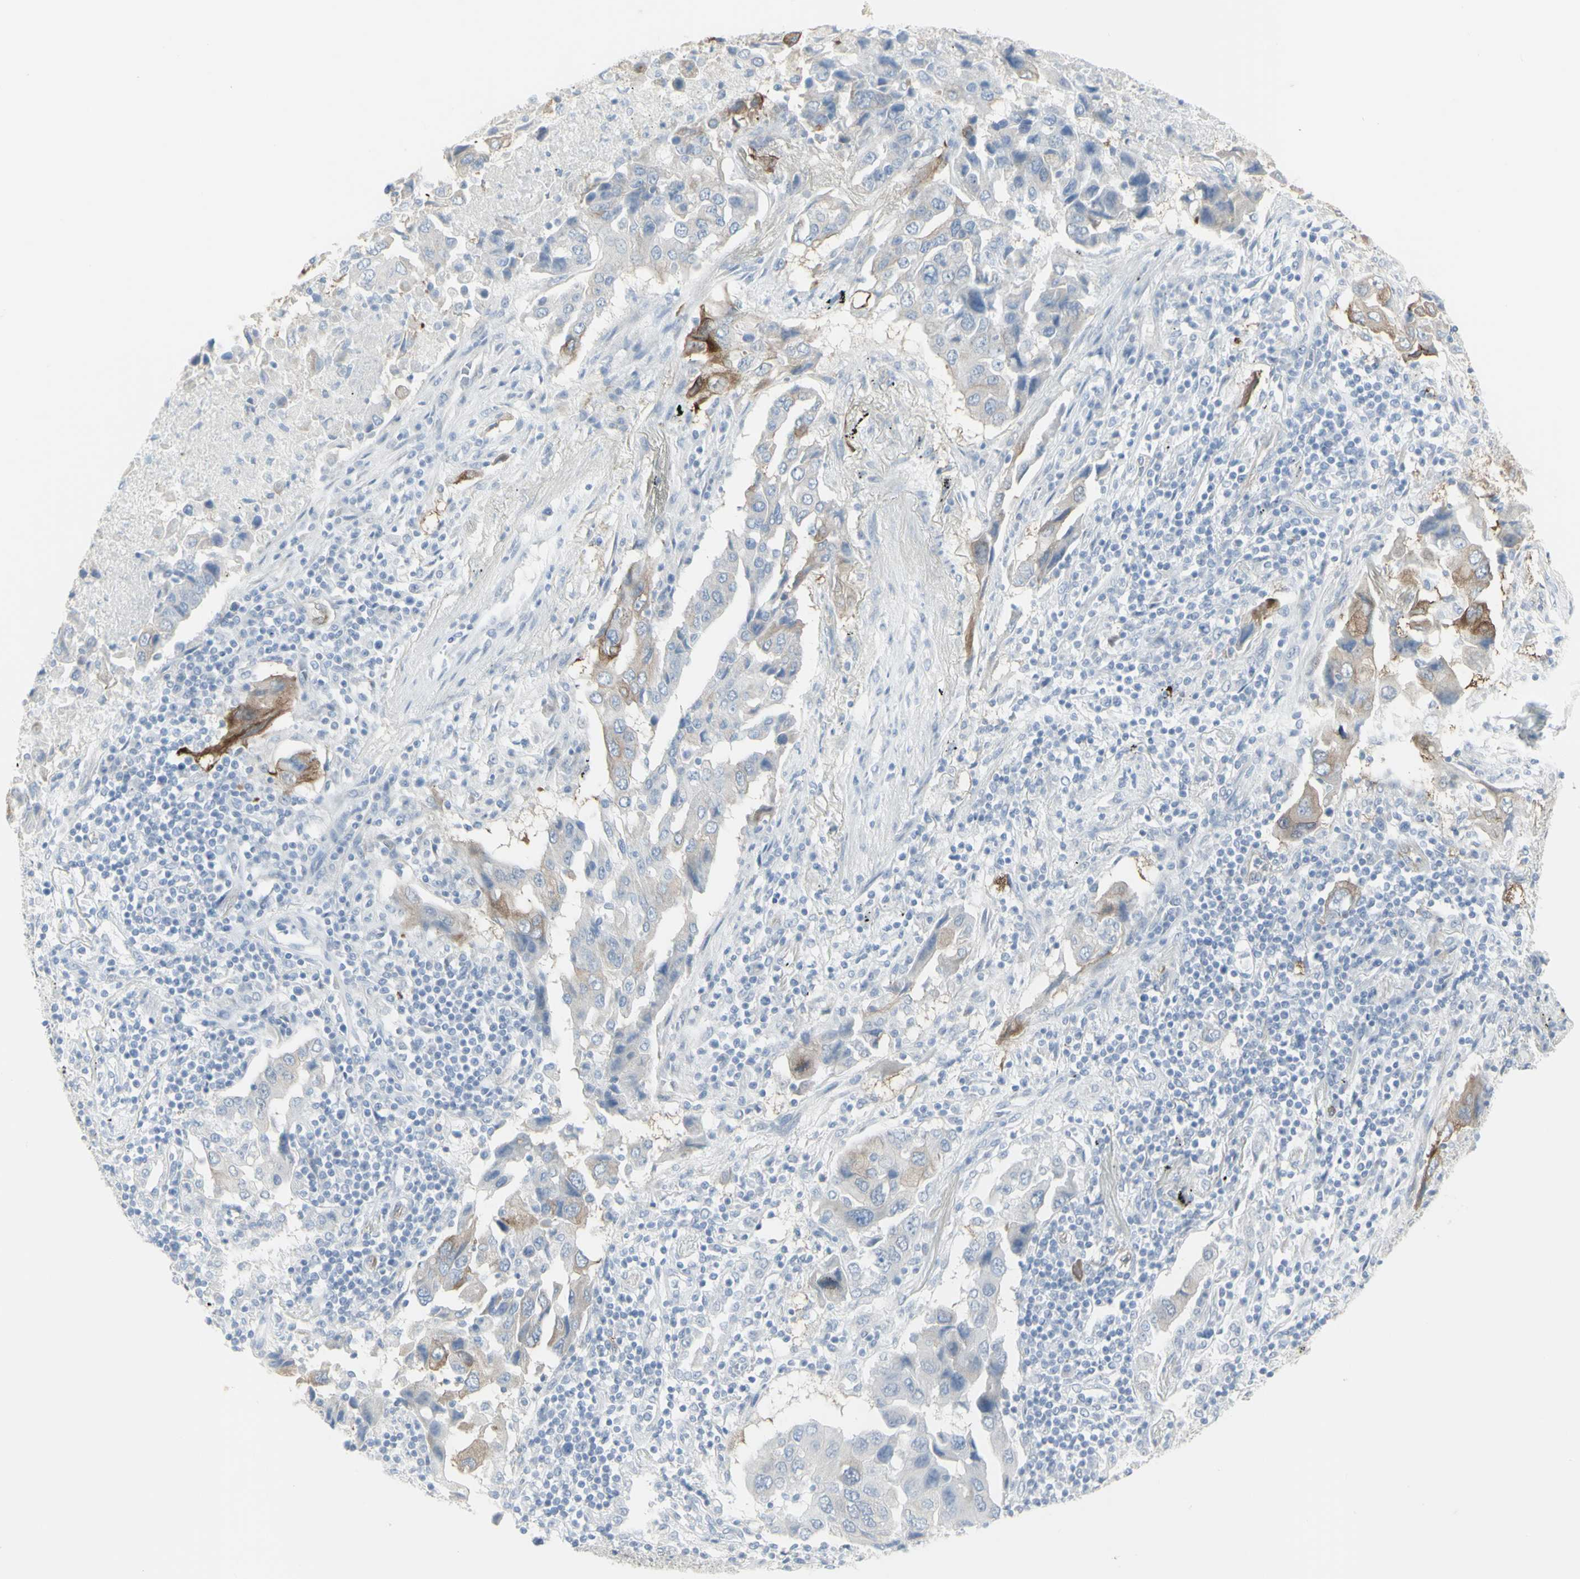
{"staining": {"intensity": "moderate", "quantity": "25%-75%", "location": "cytoplasmic/membranous"}, "tissue": "lung cancer", "cell_type": "Tumor cells", "image_type": "cancer", "snomed": [{"axis": "morphology", "description": "Adenocarcinoma, NOS"}, {"axis": "topography", "description": "Lung"}], "caption": "IHC image of lung cancer (adenocarcinoma) stained for a protein (brown), which displays medium levels of moderate cytoplasmic/membranous expression in about 25%-75% of tumor cells.", "gene": "ENSG00000198211", "patient": {"sex": "female", "age": 65}}